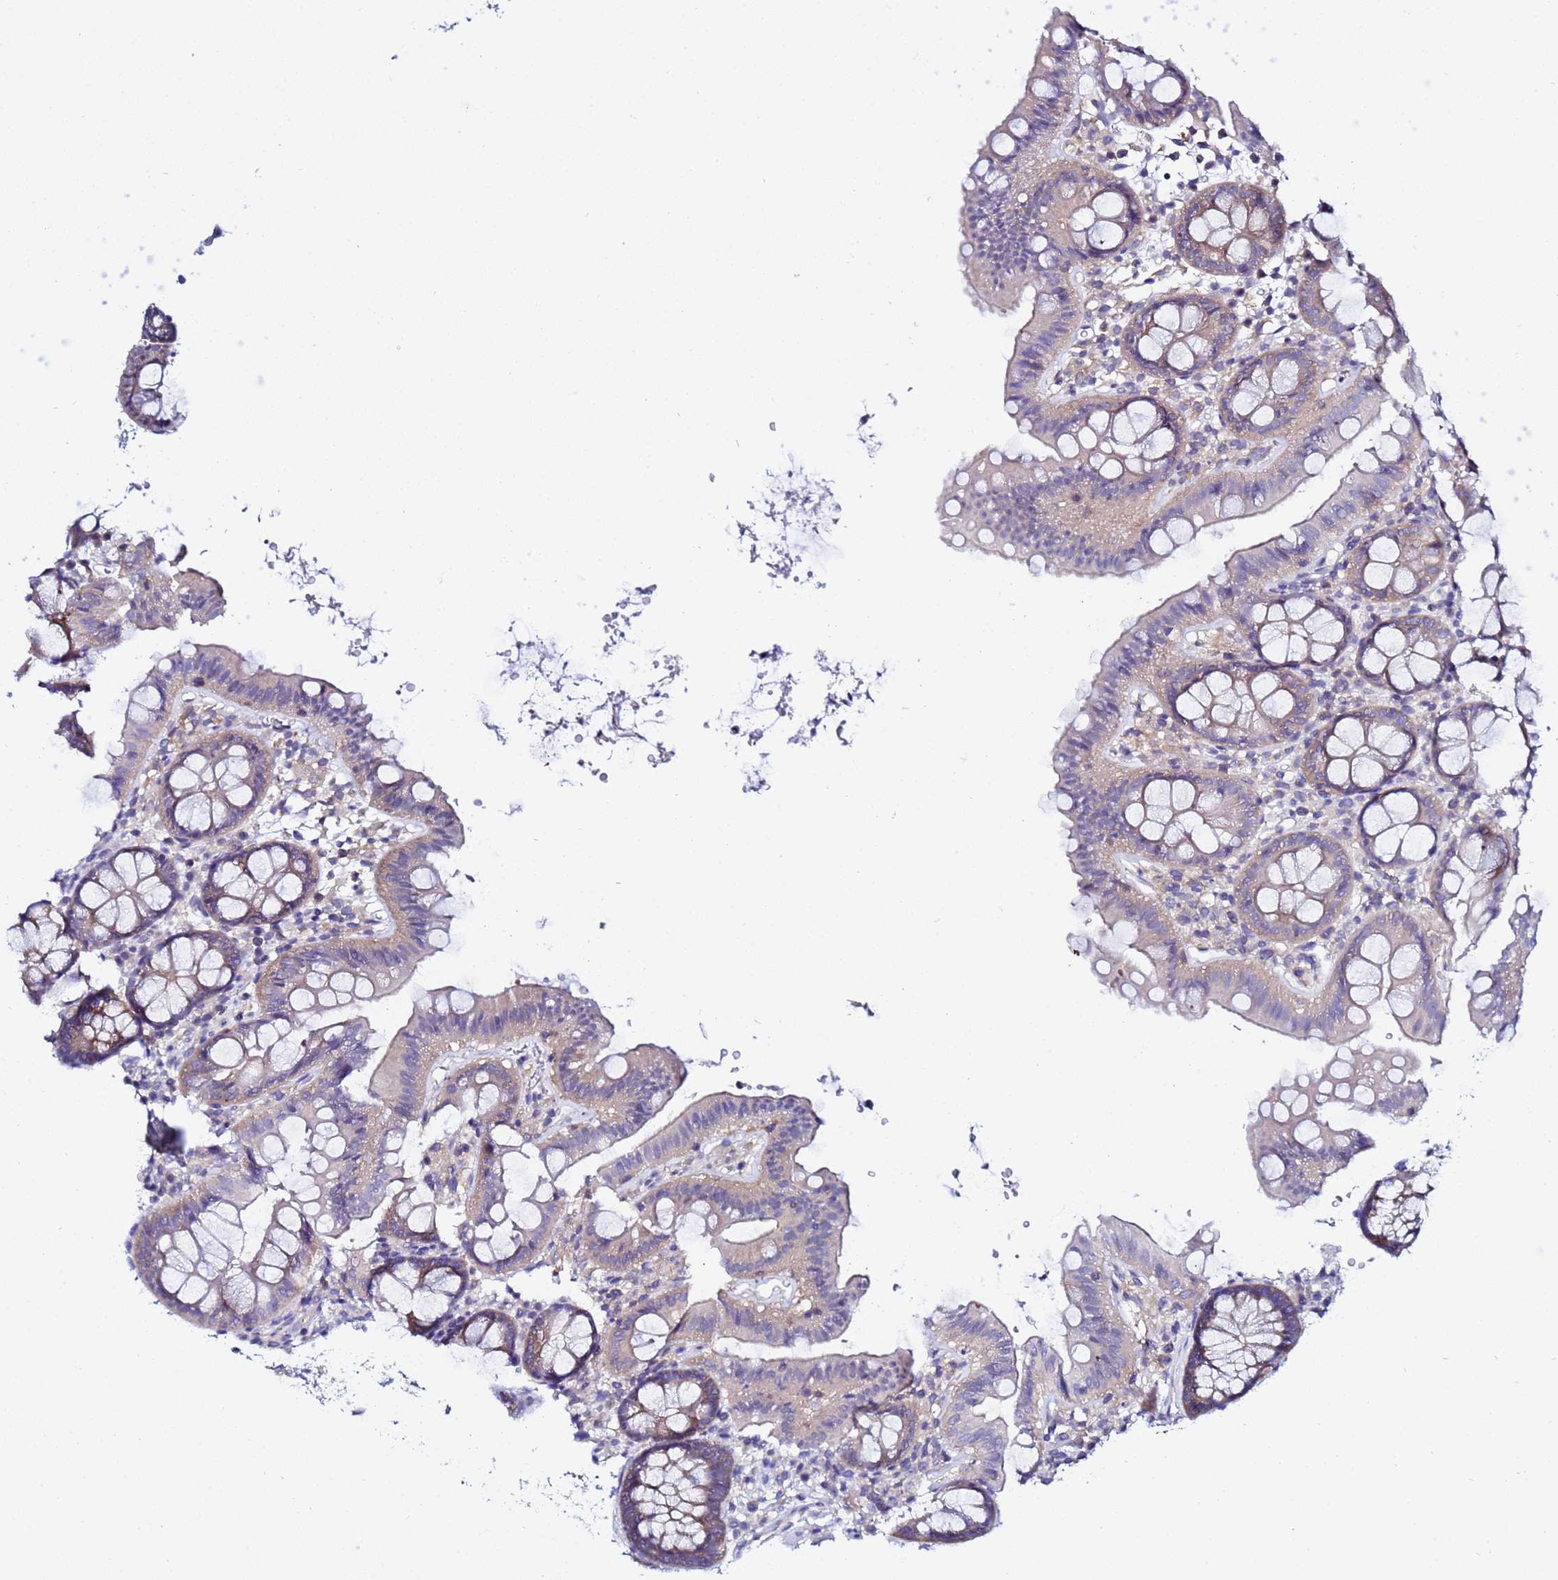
{"staining": {"intensity": "negative", "quantity": "none", "location": "none"}, "tissue": "colon", "cell_type": "Endothelial cells", "image_type": "normal", "snomed": [{"axis": "morphology", "description": "Normal tissue, NOS"}, {"axis": "topography", "description": "Colon"}], "caption": "Human colon stained for a protein using immunohistochemistry (IHC) displays no staining in endothelial cells.", "gene": "LENG1", "patient": {"sex": "male", "age": 75}}